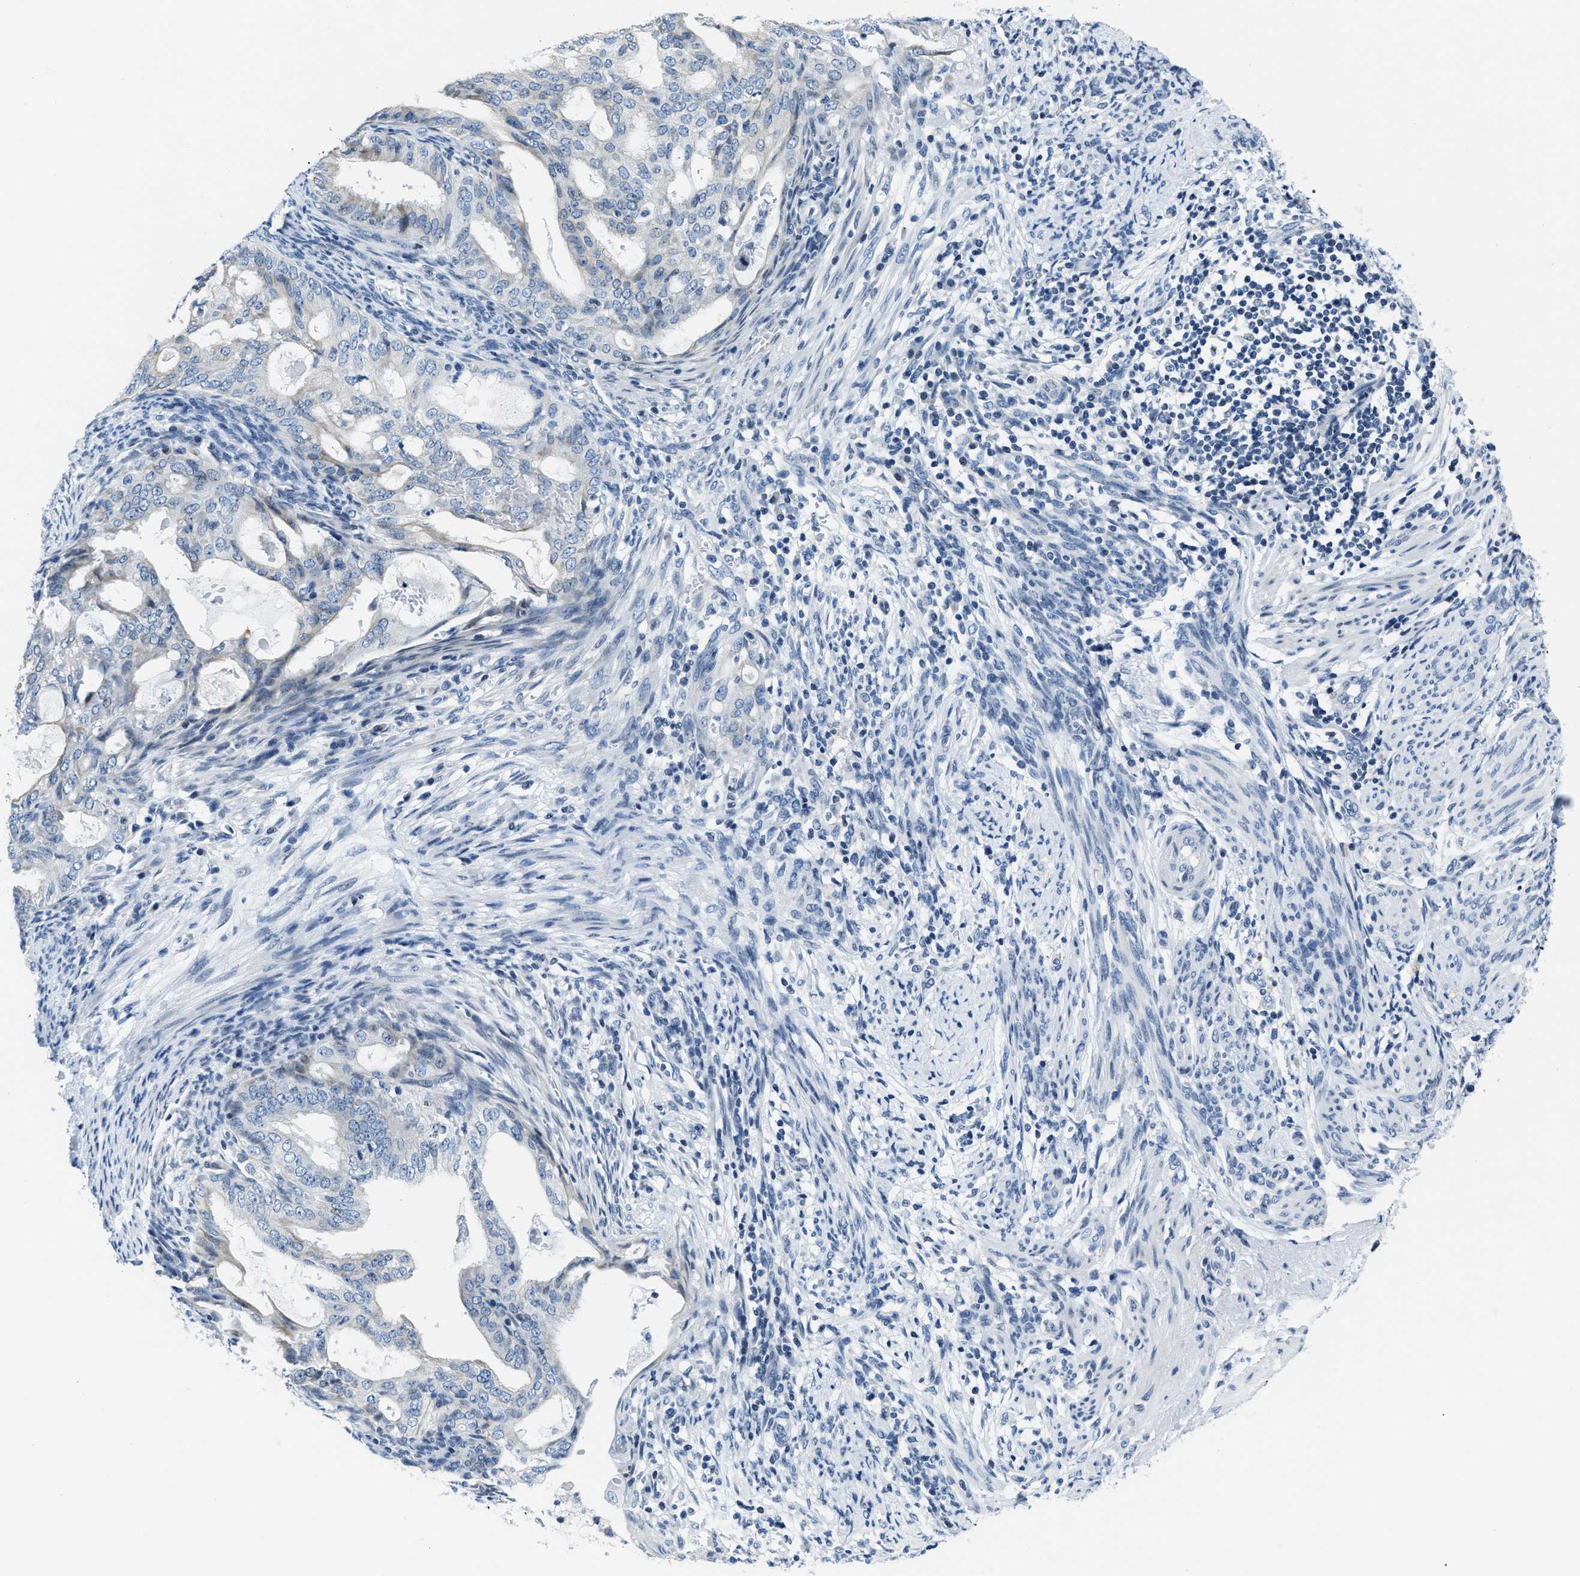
{"staining": {"intensity": "negative", "quantity": "none", "location": "none"}, "tissue": "endometrial cancer", "cell_type": "Tumor cells", "image_type": "cancer", "snomed": [{"axis": "morphology", "description": "Adenocarcinoma, NOS"}, {"axis": "topography", "description": "Endometrium"}], "caption": "There is no significant expression in tumor cells of endometrial adenocarcinoma.", "gene": "ASZ1", "patient": {"sex": "female", "age": 58}}